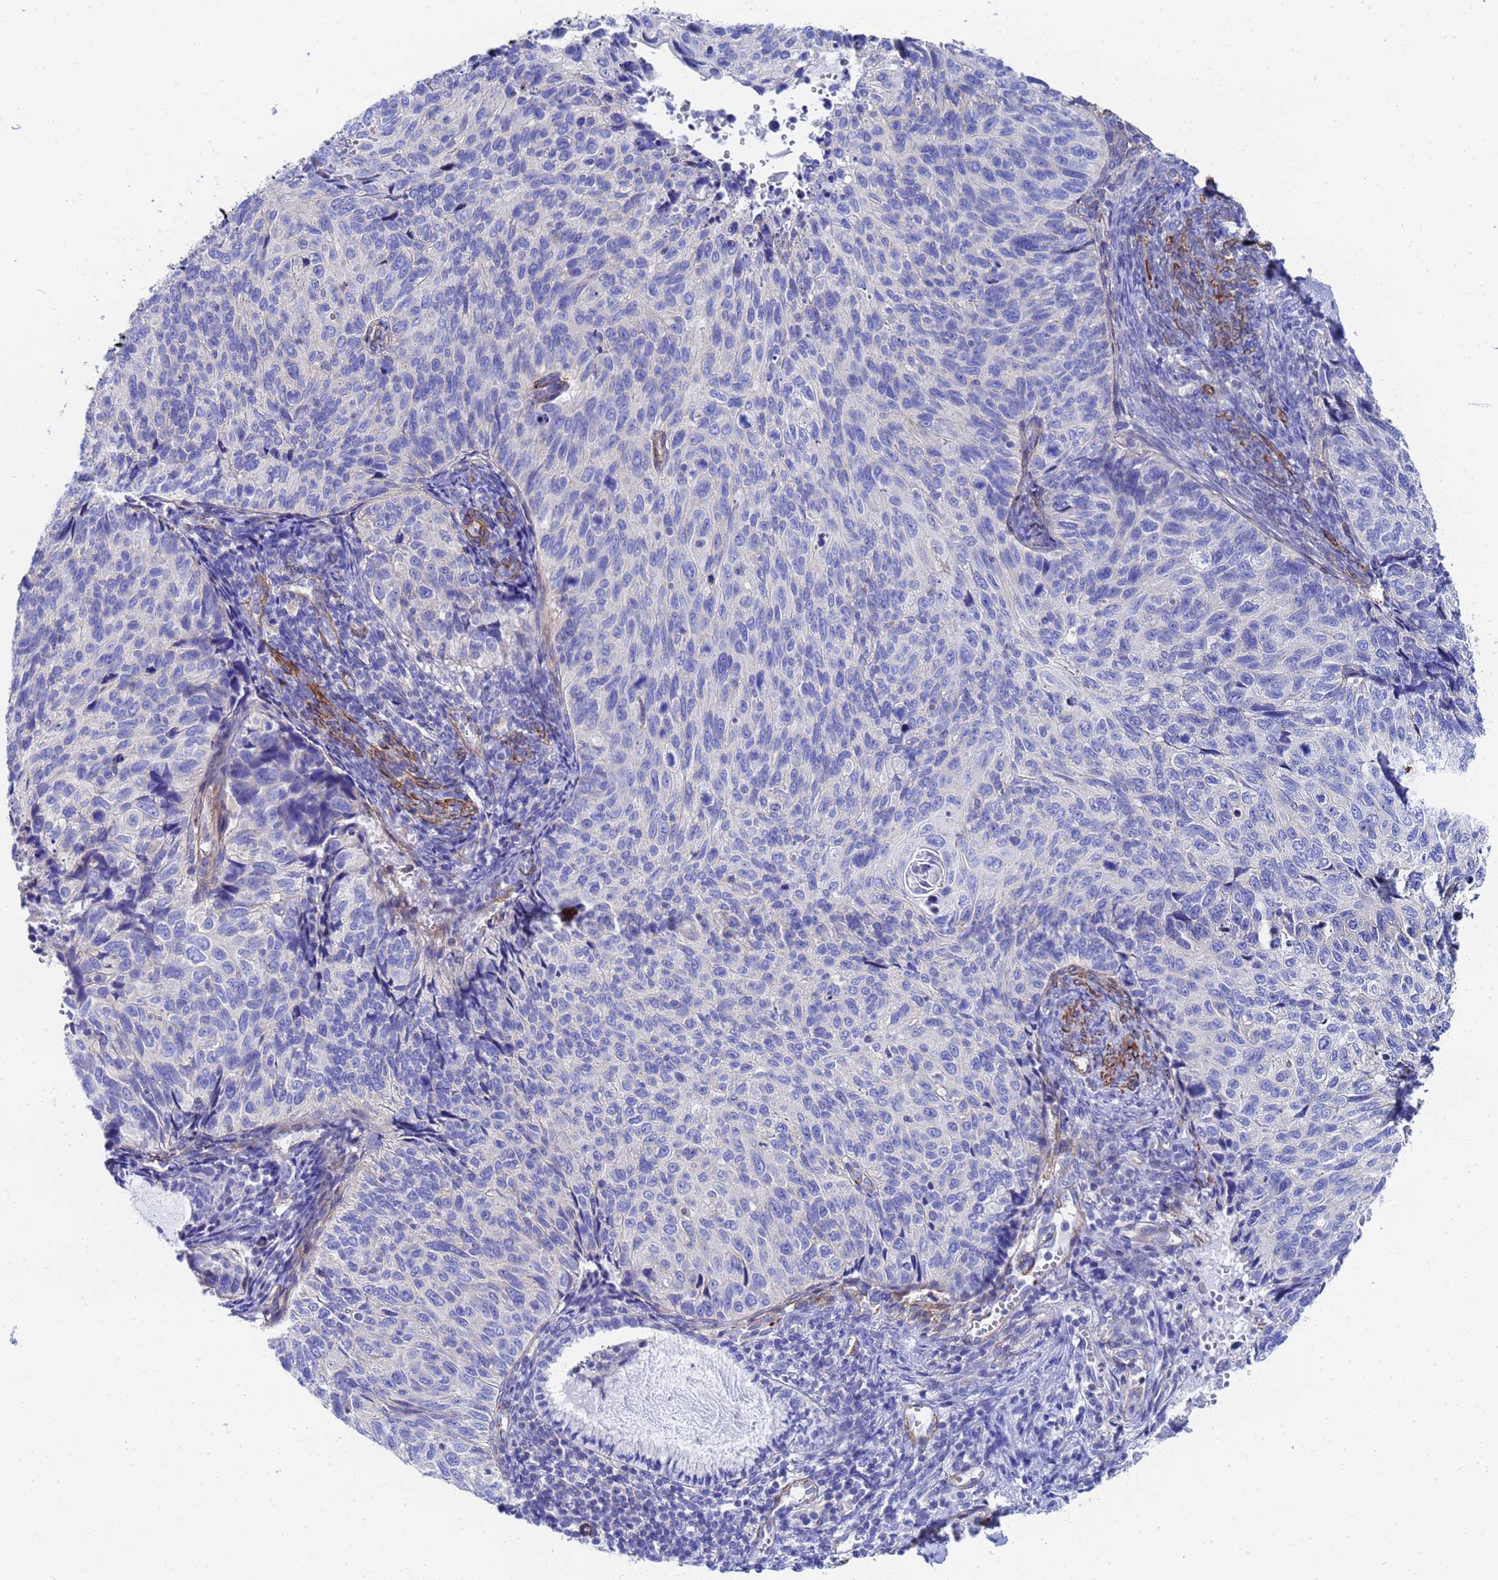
{"staining": {"intensity": "negative", "quantity": "none", "location": "none"}, "tissue": "cervical cancer", "cell_type": "Tumor cells", "image_type": "cancer", "snomed": [{"axis": "morphology", "description": "Squamous cell carcinoma, NOS"}, {"axis": "topography", "description": "Cervix"}], "caption": "IHC micrograph of squamous cell carcinoma (cervical) stained for a protein (brown), which reveals no positivity in tumor cells. The staining was performed using DAB to visualize the protein expression in brown, while the nuclei were stained in blue with hematoxylin (Magnification: 20x).", "gene": "RAB39B", "patient": {"sex": "female", "age": 70}}